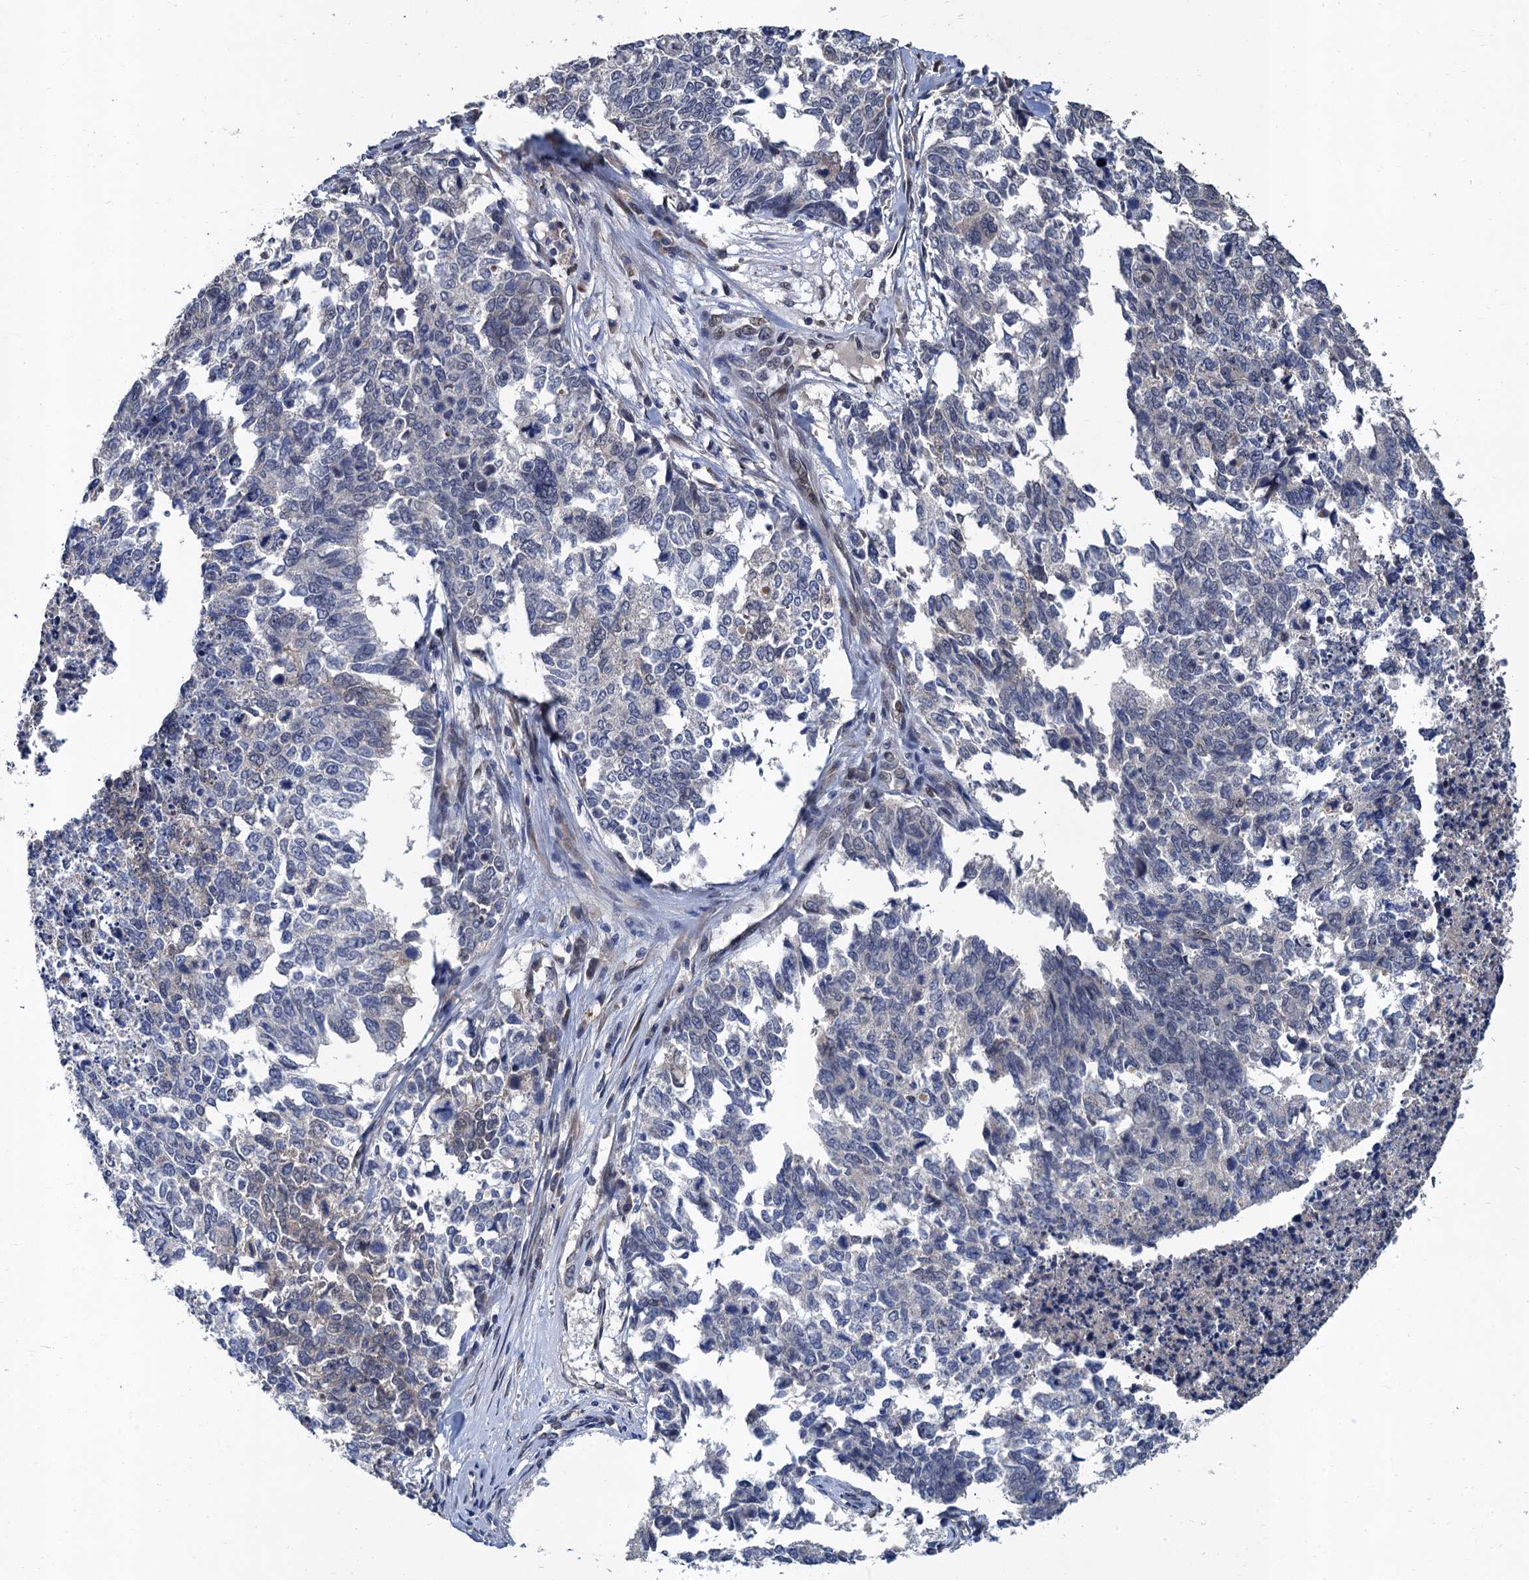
{"staining": {"intensity": "negative", "quantity": "none", "location": "none"}, "tissue": "cervical cancer", "cell_type": "Tumor cells", "image_type": "cancer", "snomed": [{"axis": "morphology", "description": "Squamous cell carcinoma, NOS"}, {"axis": "topography", "description": "Cervix"}], "caption": "A high-resolution micrograph shows immunohistochemistry (IHC) staining of cervical cancer (squamous cell carcinoma), which reveals no significant expression in tumor cells. (Brightfield microscopy of DAB immunohistochemistry (IHC) at high magnification).", "gene": "TSEN34", "patient": {"sex": "female", "age": 63}}